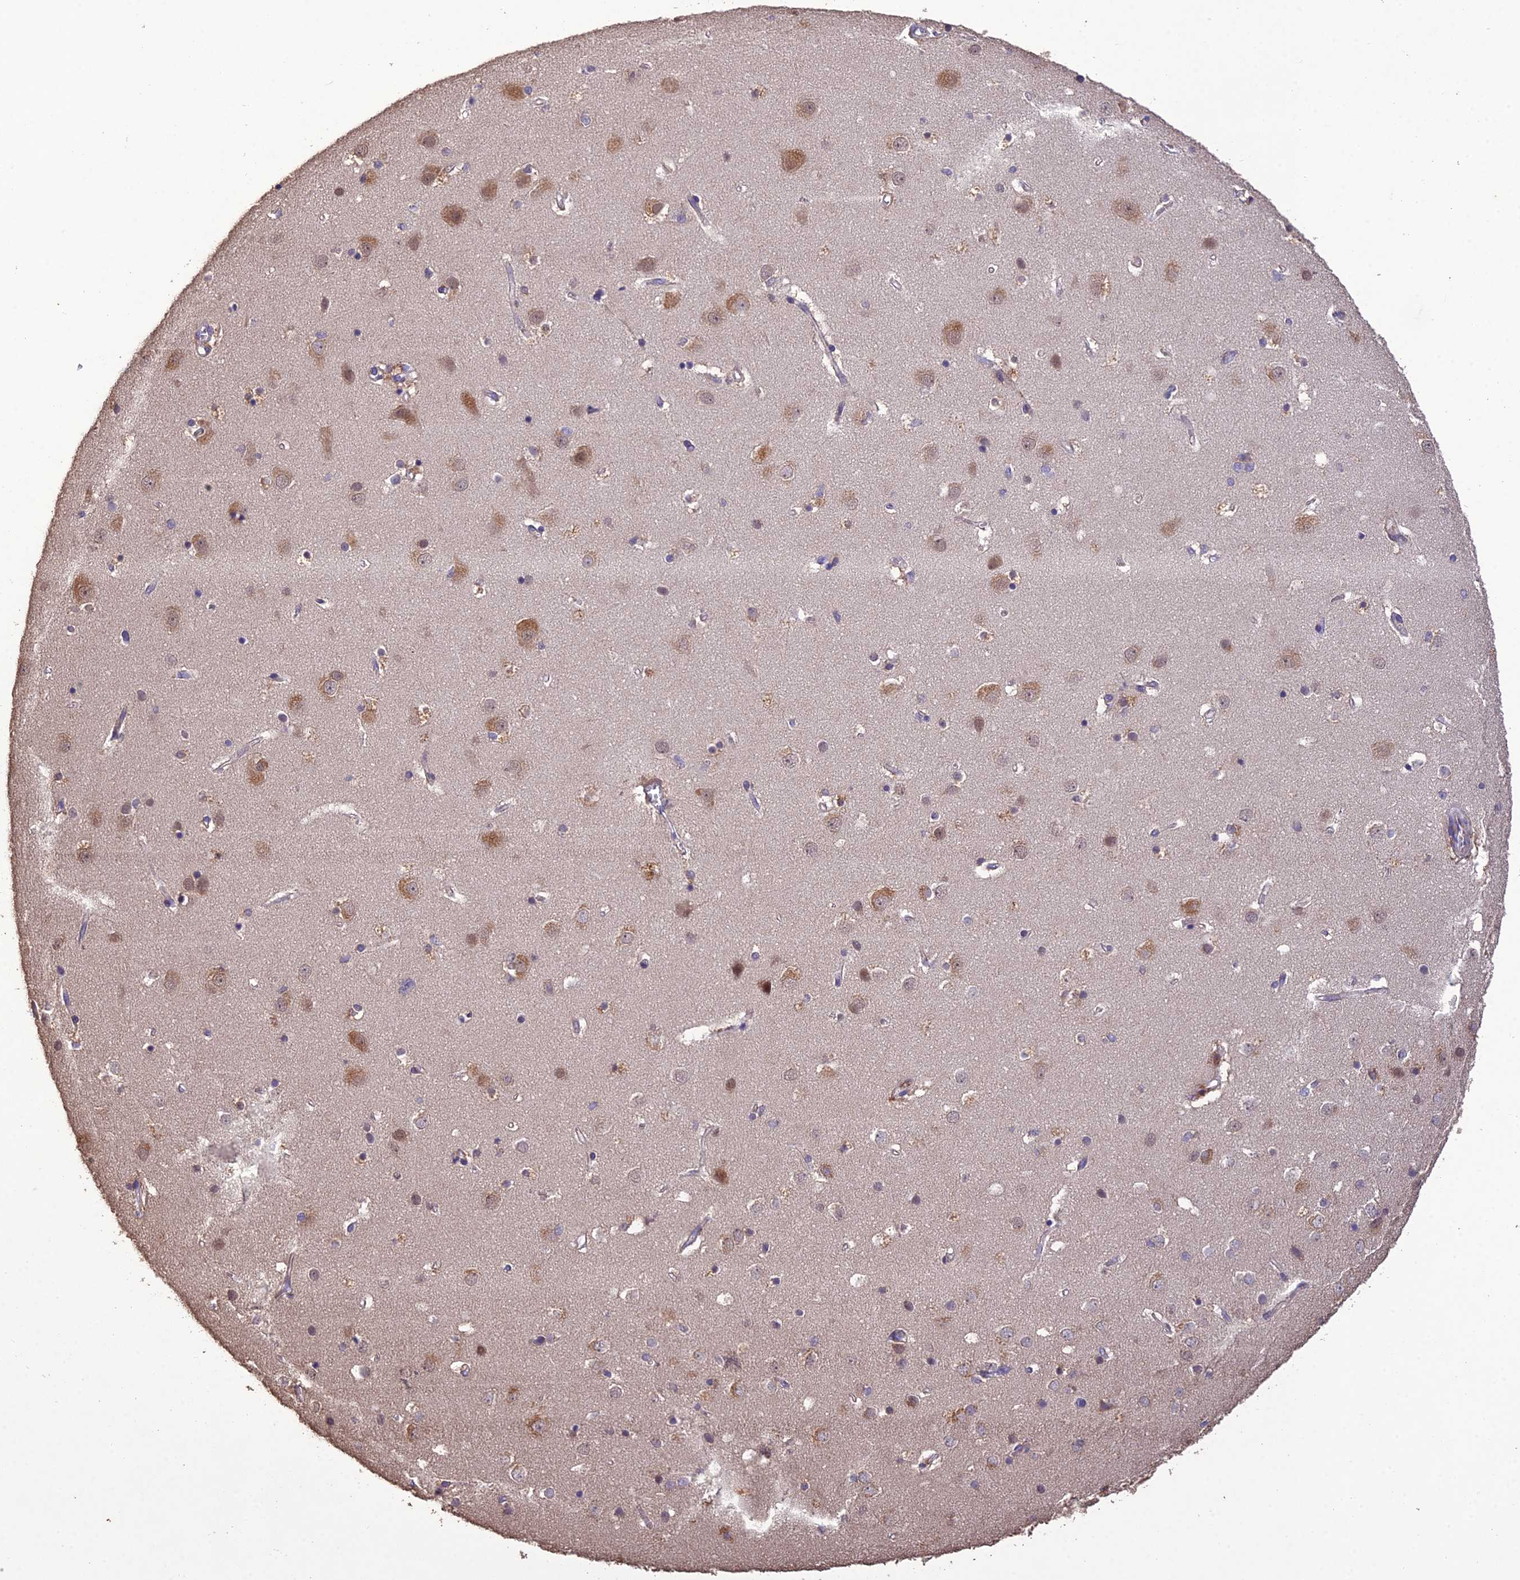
{"staining": {"intensity": "strong", "quantity": ">75%", "location": "cytoplasmic/membranous"}, "tissue": "cerebral cortex", "cell_type": "Endothelial cells", "image_type": "normal", "snomed": [{"axis": "morphology", "description": "Normal tissue, NOS"}, {"axis": "topography", "description": "Cerebral cortex"}], "caption": "The photomicrograph reveals a brown stain indicating the presence of a protein in the cytoplasmic/membranous of endothelial cells in cerebral cortex. (brown staining indicates protein expression, while blue staining denotes nuclei).", "gene": "MIOS", "patient": {"sex": "male", "age": 54}}